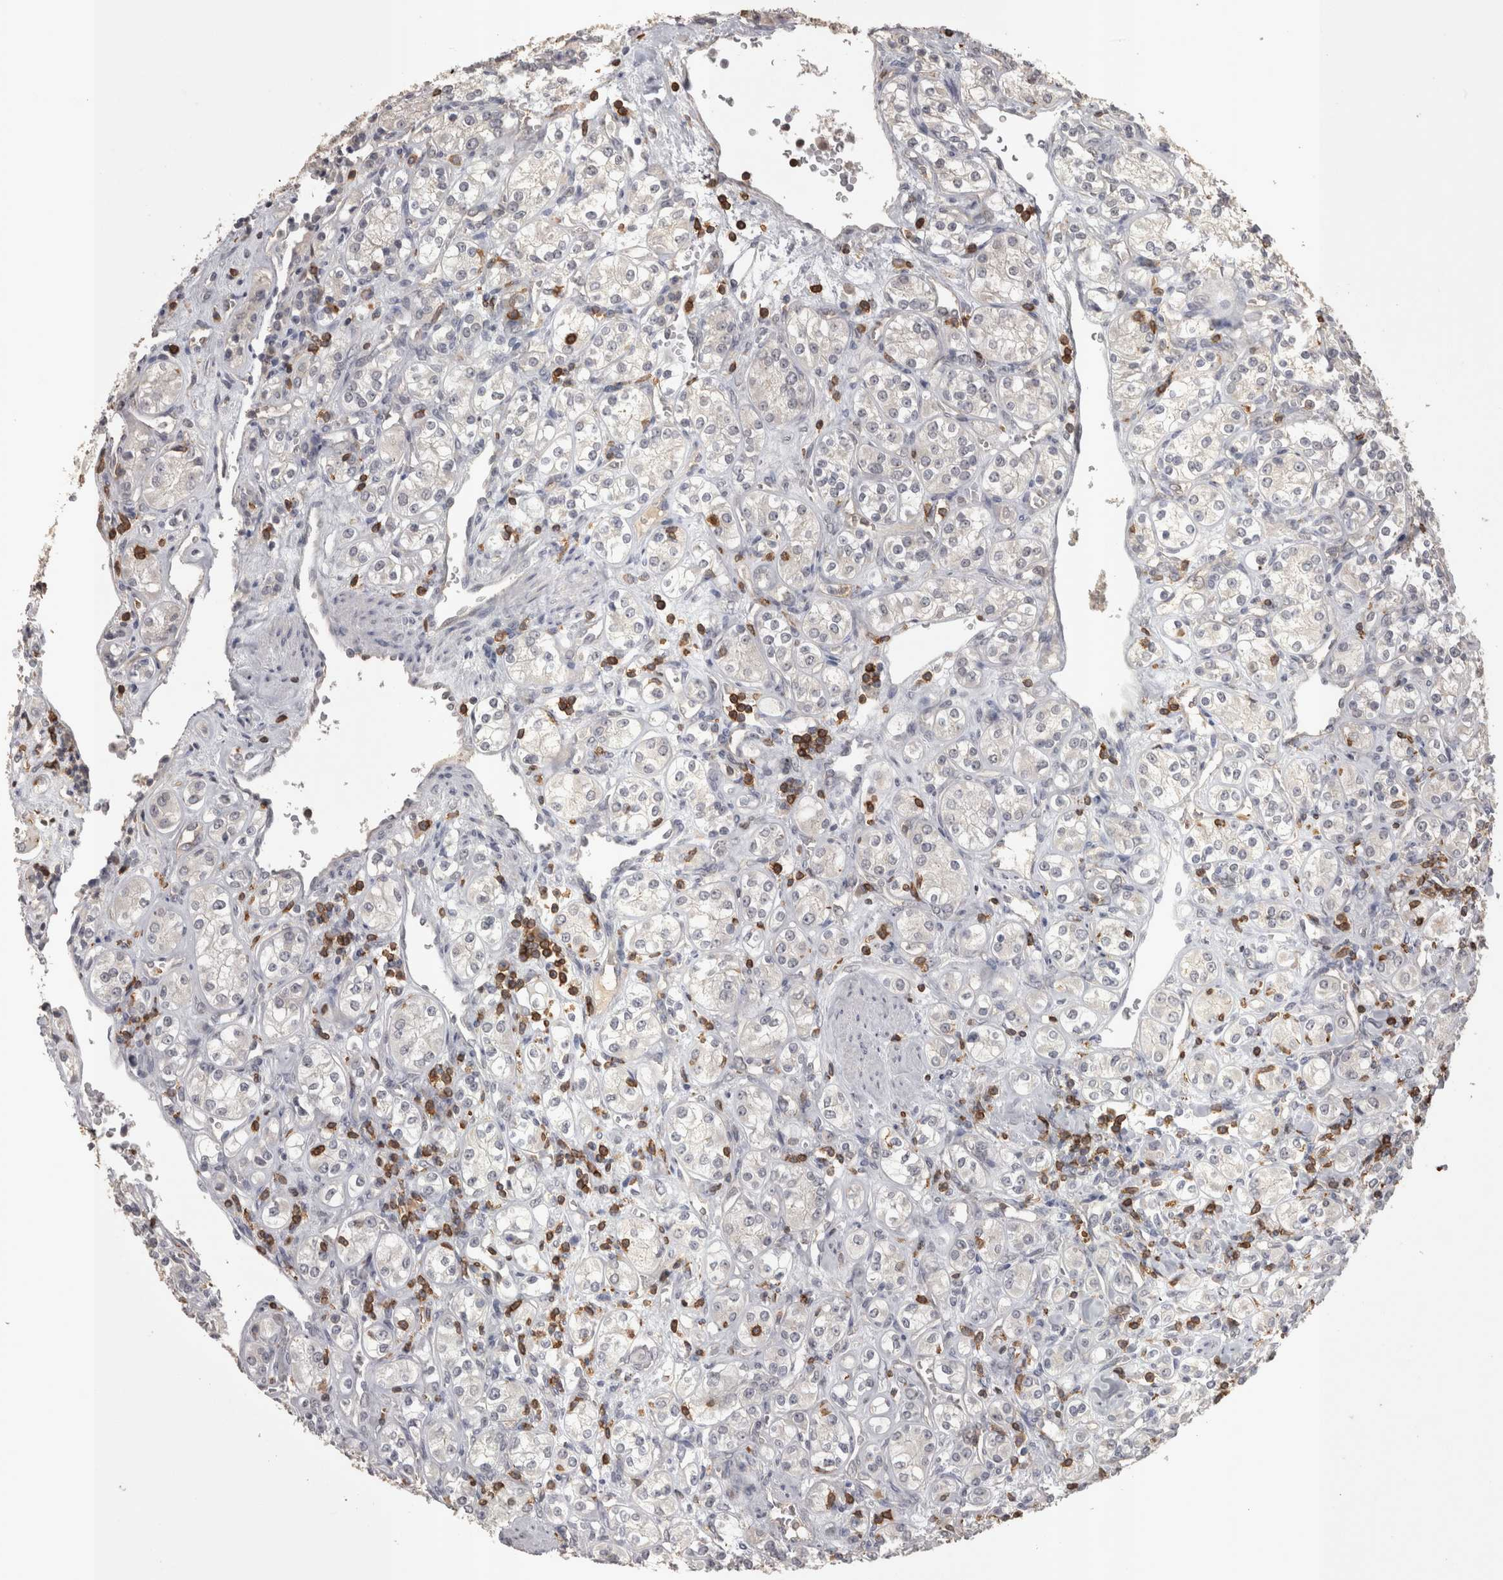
{"staining": {"intensity": "negative", "quantity": "none", "location": "none"}, "tissue": "renal cancer", "cell_type": "Tumor cells", "image_type": "cancer", "snomed": [{"axis": "morphology", "description": "Adenocarcinoma, NOS"}, {"axis": "topography", "description": "Kidney"}], "caption": "Immunohistochemistry photomicrograph of human renal adenocarcinoma stained for a protein (brown), which reveals no positivity in tumor cells.", "gene": "SKAP1", "patient": {"sex": "male", "age": 77}}